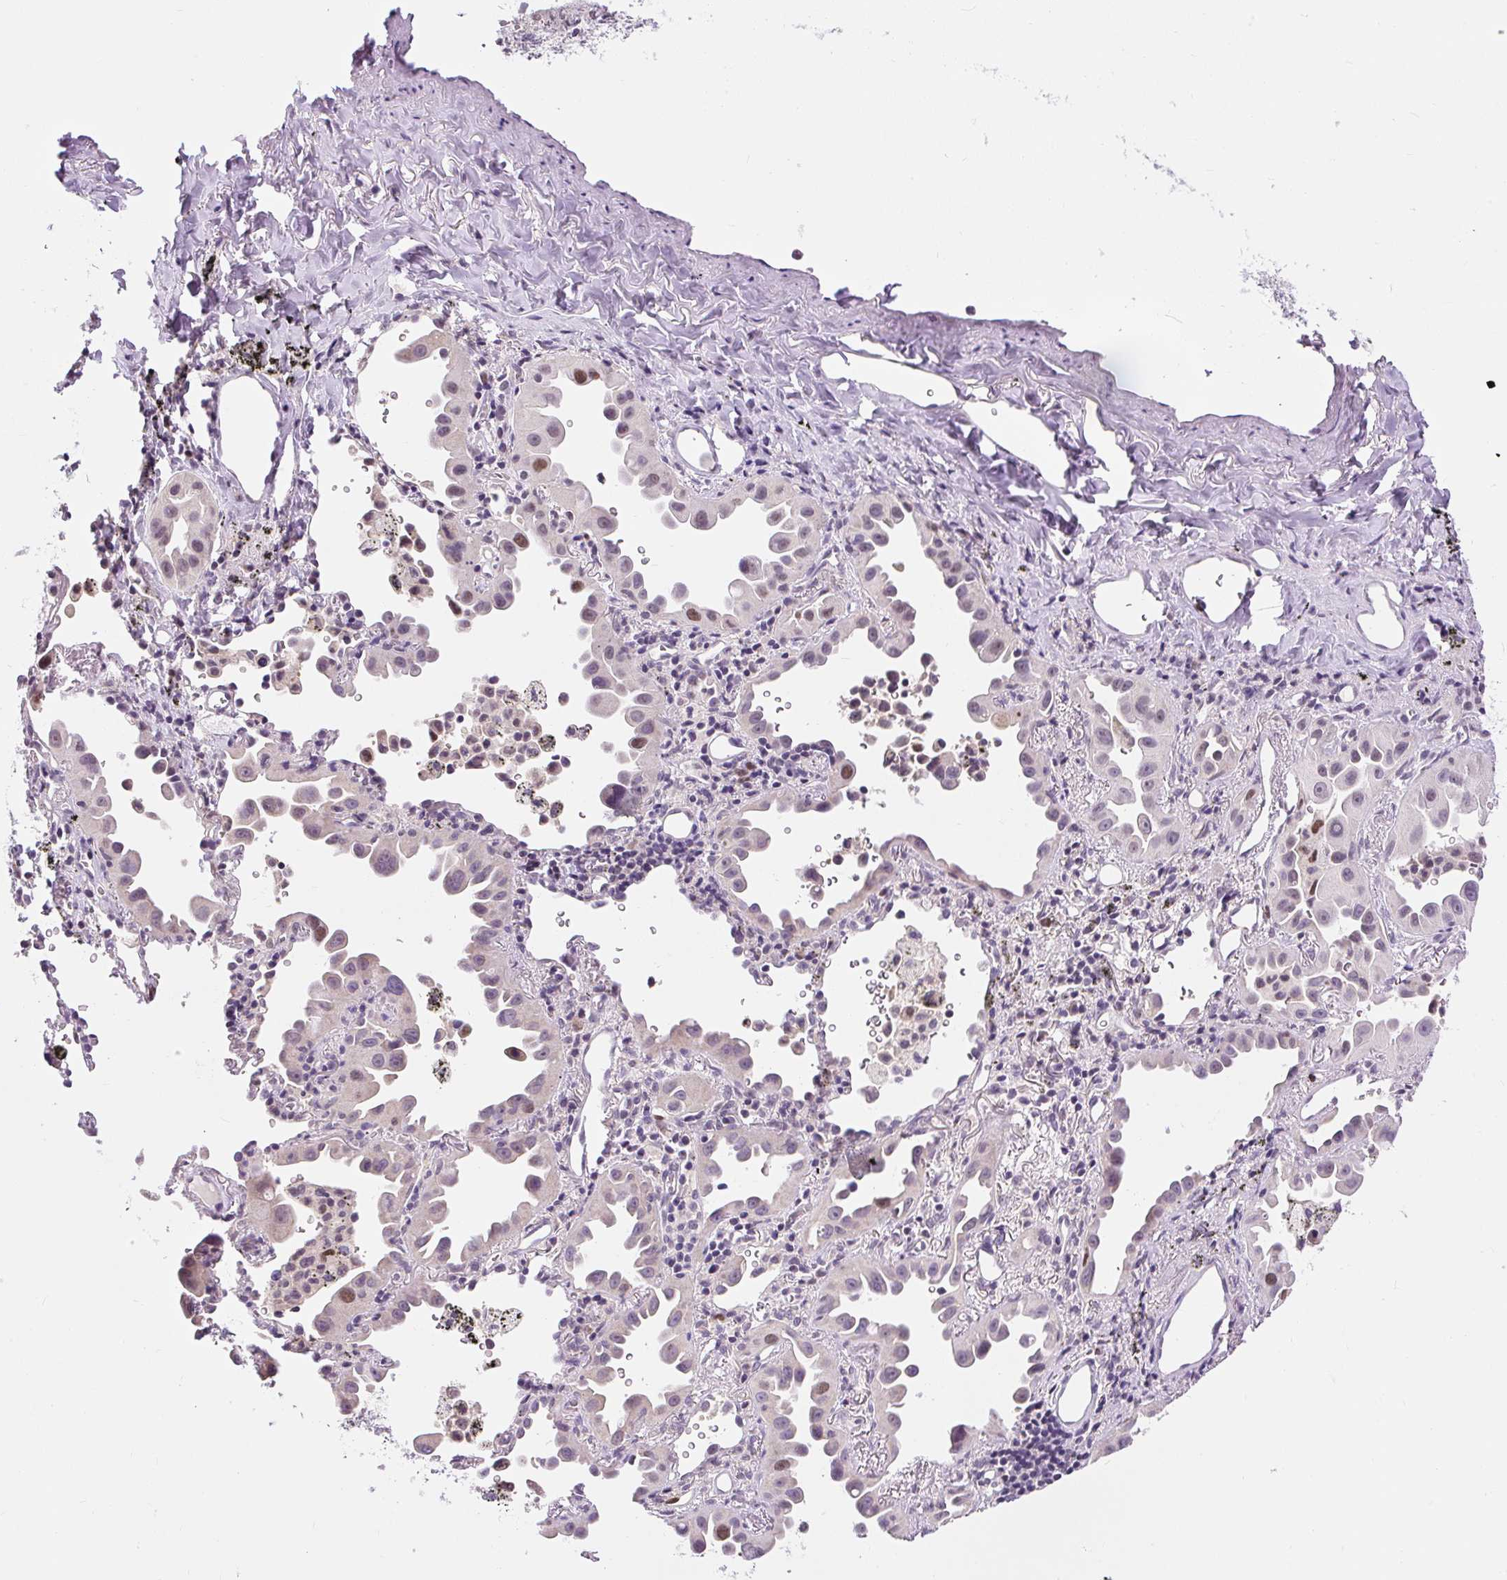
{"staining": {"intensity": "moderate", "quantity": "<25%", "location": "nuclear"}, "tissue": "lung cancer", "cell_type": "Tumor cells", "image_type": "cancer", "snomed": [{"axis": "morphology", "description": "Adenocarcinoma, NOS"}, {"axis": "topography", "description": "Lung"}], "caption": "There is low levels of moderate nuclear positivity in tumor cells of lung cancer, as demonstrated by immunohistochemical staining (brown color).", "gene": "RACGAP1", "patient": {"sex": "male", "age": 68}}